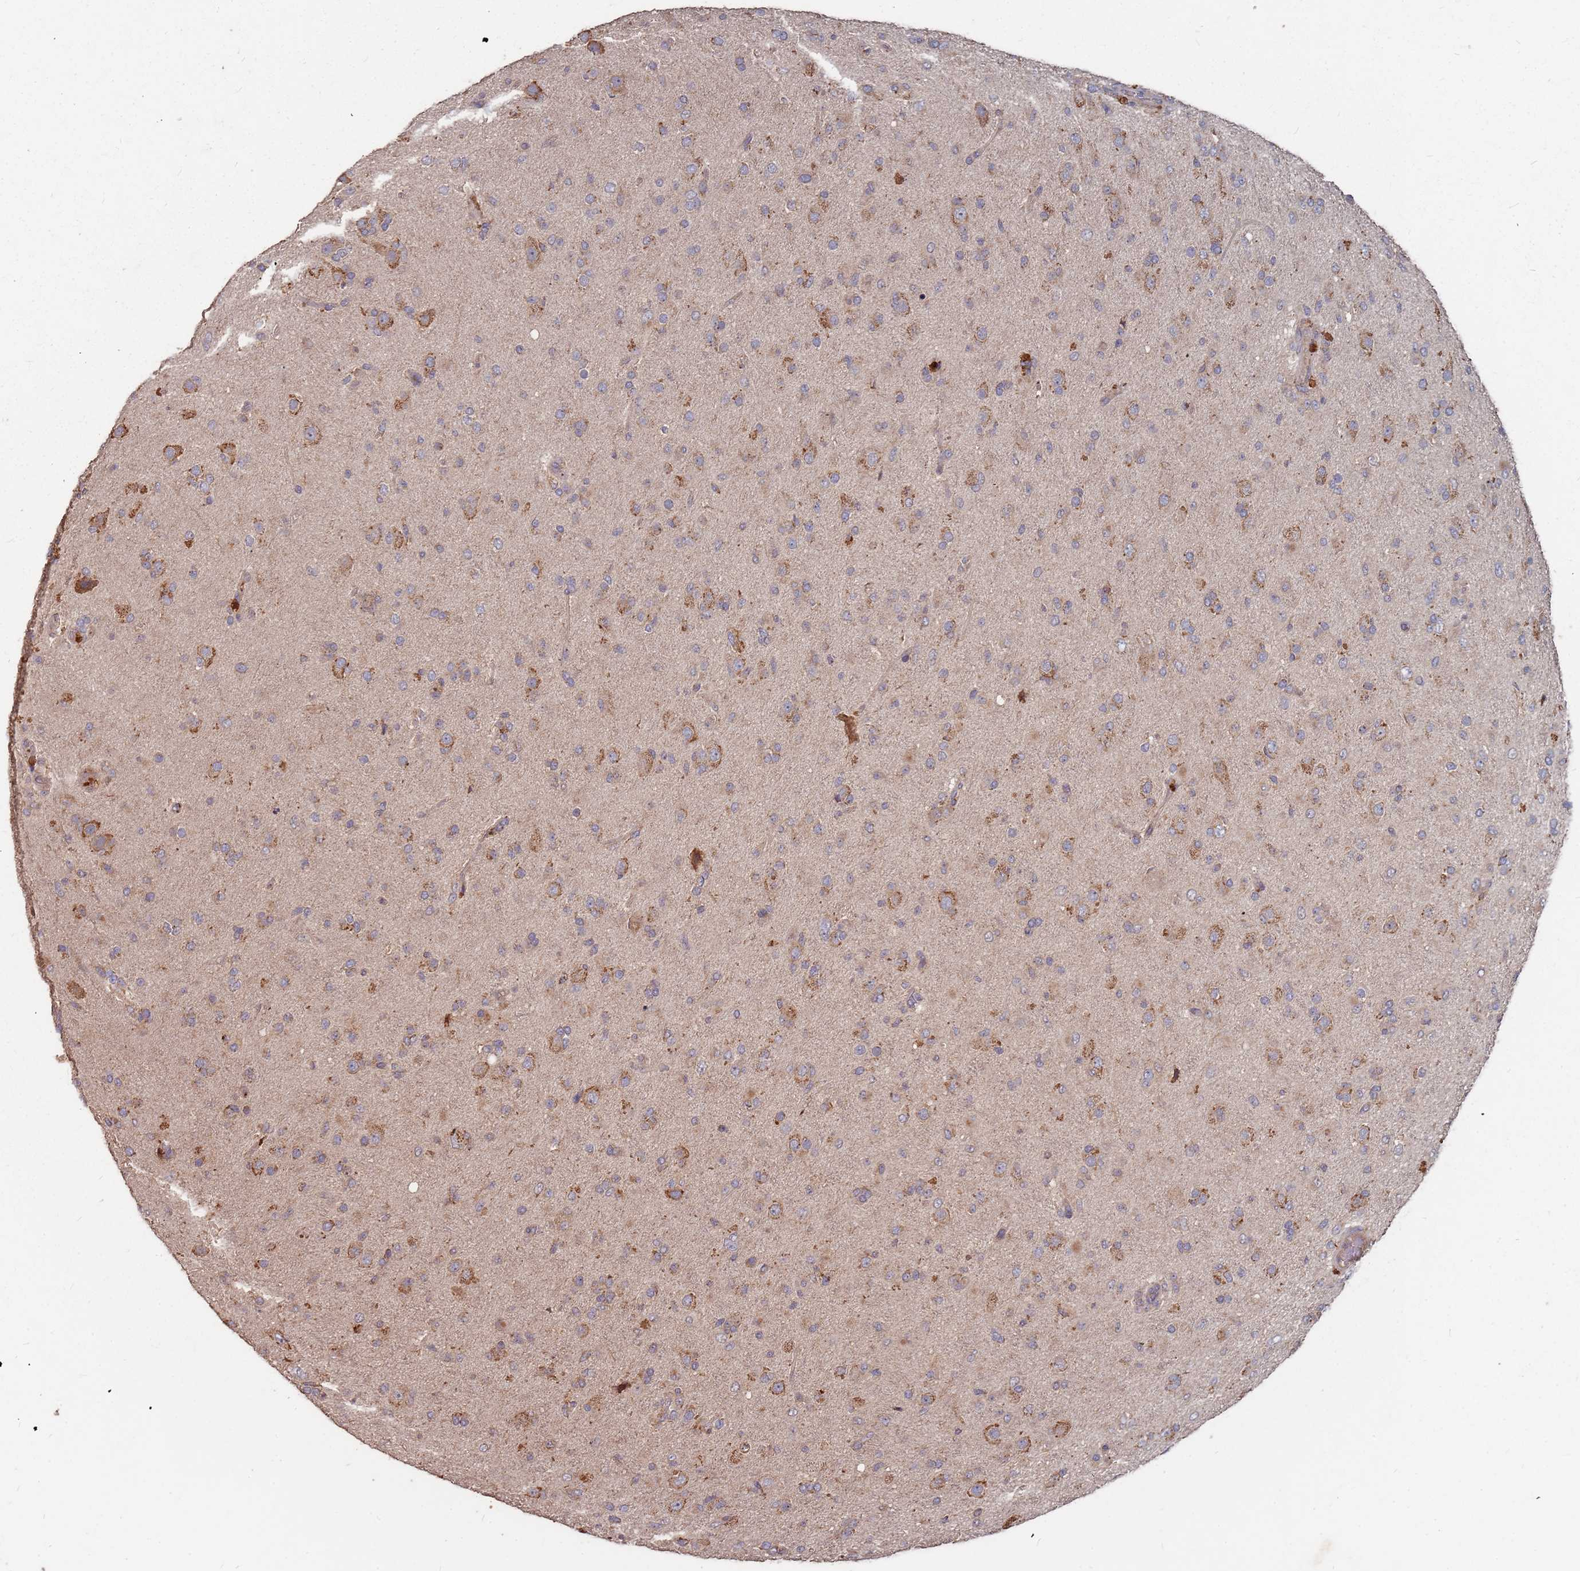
{"staining": {"intensity": "weak", "quantity": "25%-75%", "location": "cytoplasmic/membranous"}, "tissue": "glioma", "cell_type": "Tumor cells", "image_type": "cancer", "snomed": [{"axis": "morphology", "description": "Glioma, malignant, Low grade"}, {"axis": "topography", "description": "Brain"}], "caption": "This is an image of IHC staining of malignant low-grade glioma, which shows weak positivity in the cytoplasmic/membranous of tumor cells.", "gene": "ATG5", "patient": {"sex": "male", "age": 65}}